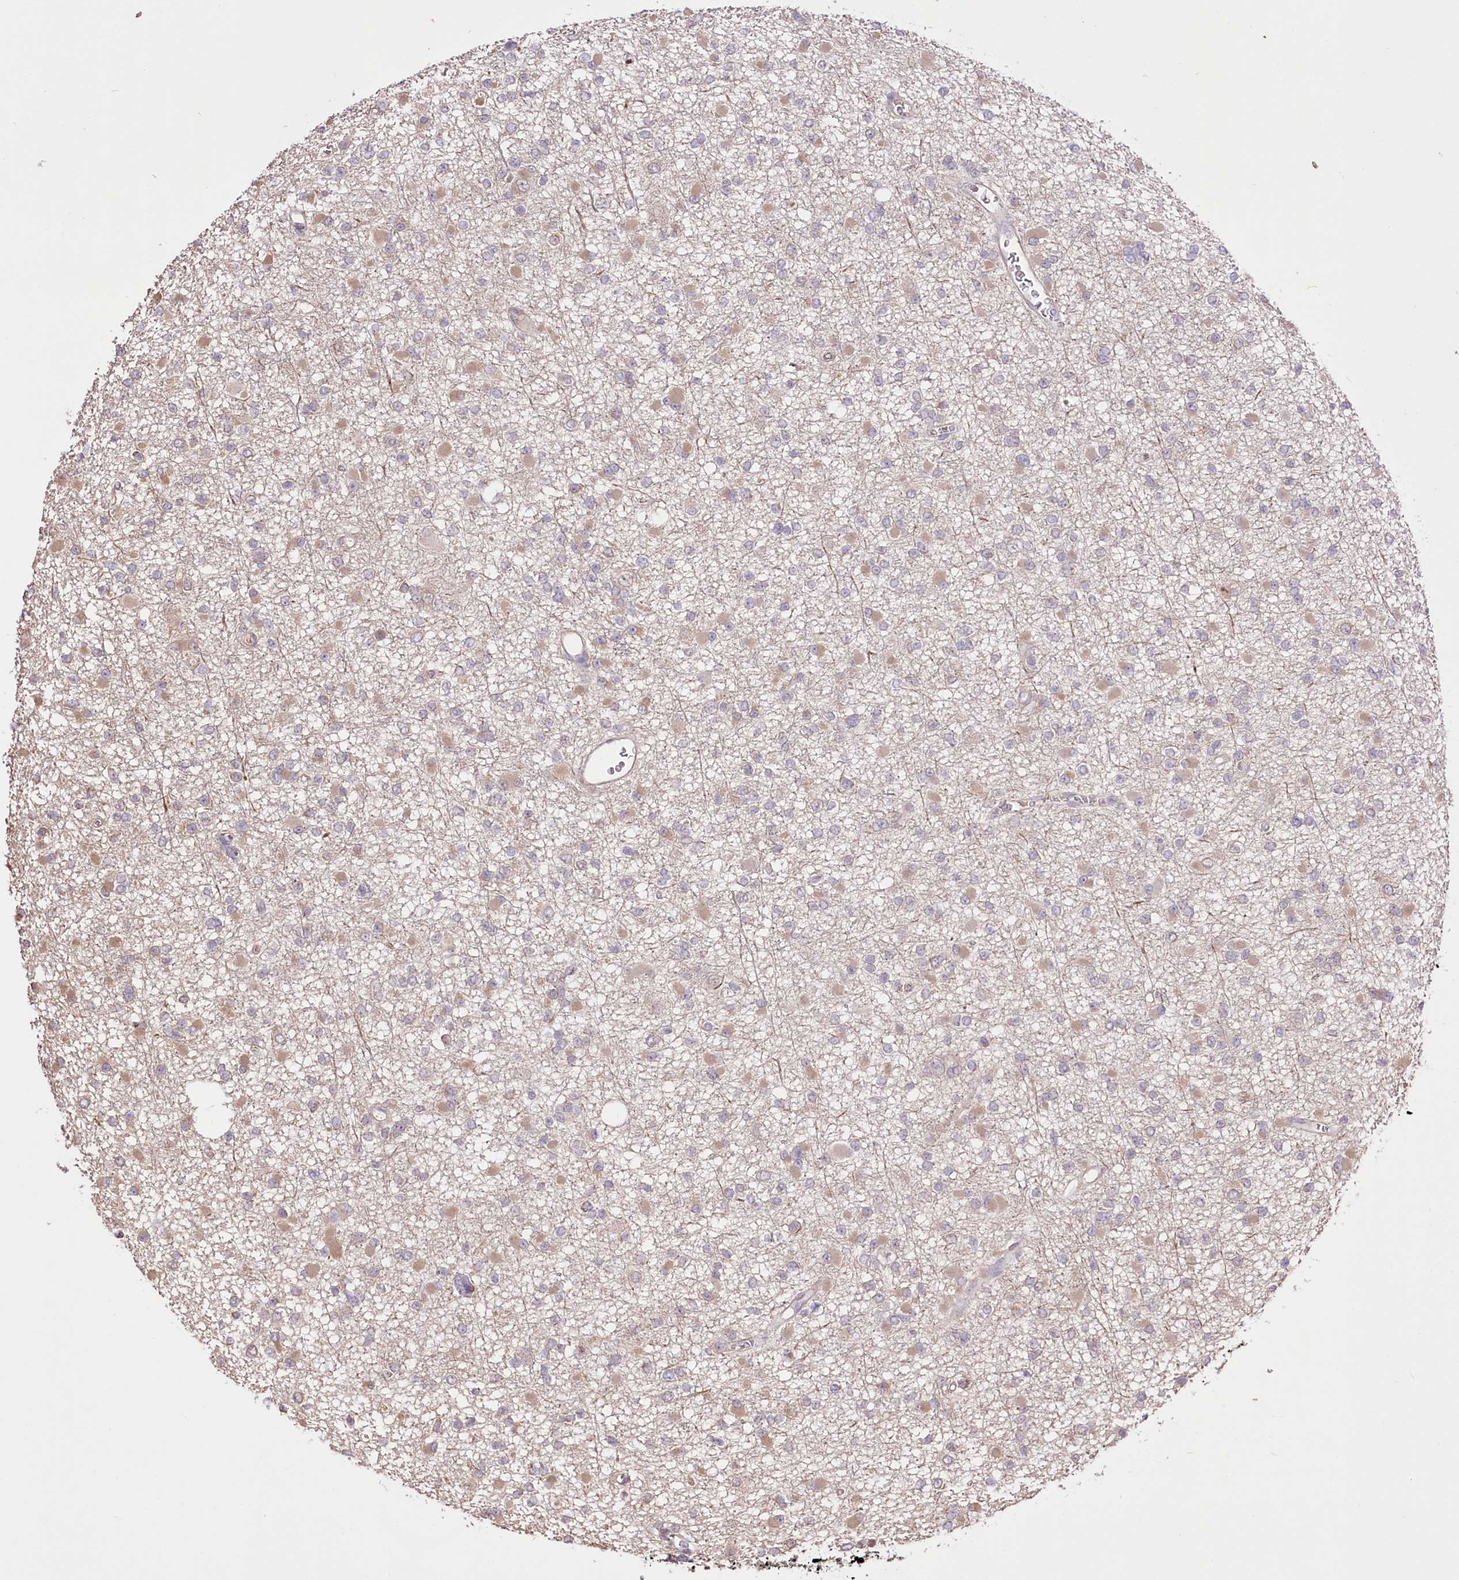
{"staining": {"intensity": "moderate", "quantity": "<25%", "location": "cytoplasmic/membranous"}, "tissue": "glioma", "cell_type": "Tumor cells", "image_type": "cancer", "snomed": [{"axis": "morphology", "description": "Glioma, malignant, Low grade"}, {"axis": "topography", "description": "Brain"}], "caption": "Human glioma stained for a protein (brown) reveals moderate cytoplasmic/membranous positive staining in about <25% of tumor cells.", "gene": "R3HDM2", "patient": {"sex": "female", "age": 22}}